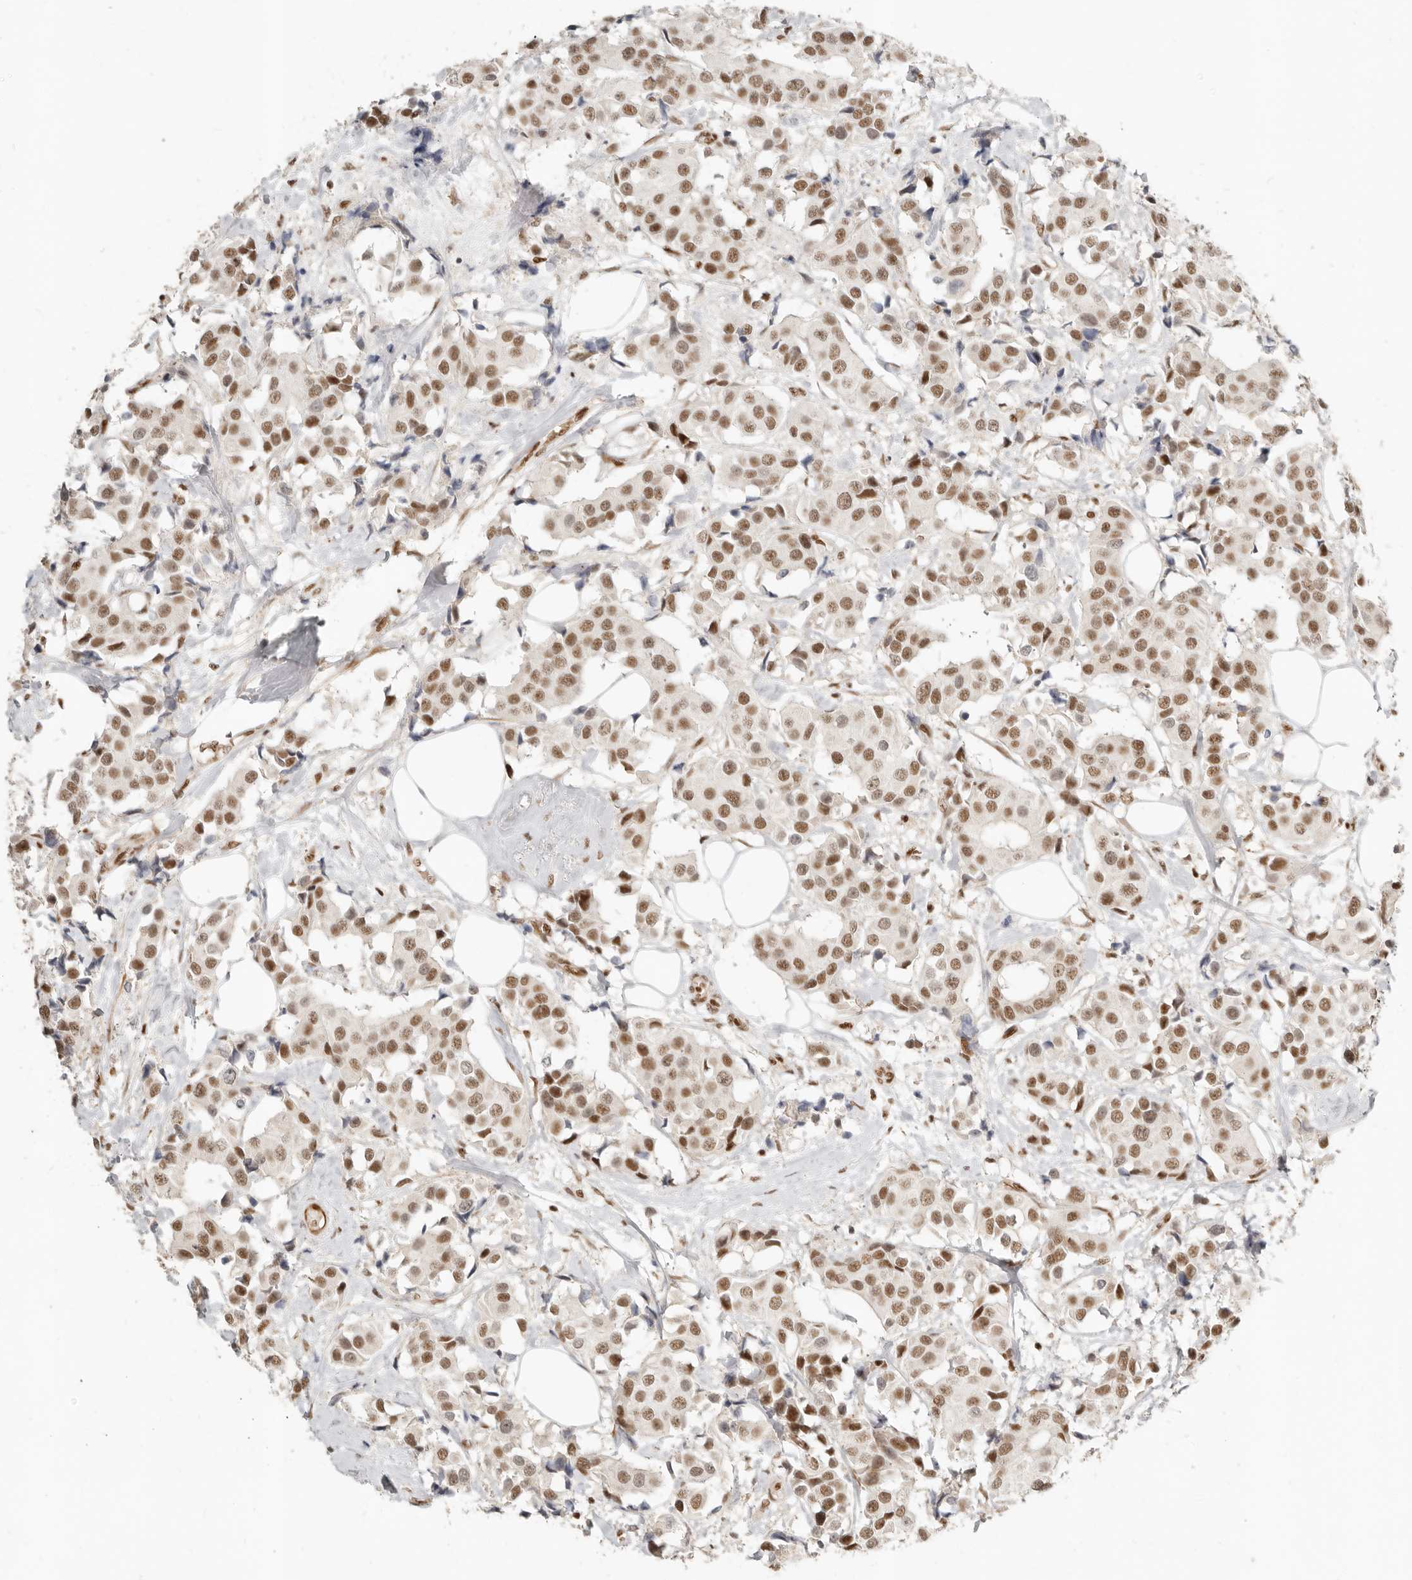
{"staining": {"intensity": "moderate", "quantity": ">75%", "location": "nuclear"}, "tissue": "breast cancer", "cell_type": "Tumor cells", "image_type": "cancer", "snomed": [{"axis": "morphology", "description": "Normal tissue, NOS"}, {"axis": "morphology", "description": "Duct carcinoma"}, {"axis": "topography", "description": "Breast"}], "caption": "High-power microscopy captured an immunohistochemistry (IHC) histopathology image of breast cancer, revealing moderate nuclear positivity in approximately >75% of tumor cells.", "gene": "GABPA", "patient": {"sex": "female", "age": 39}}